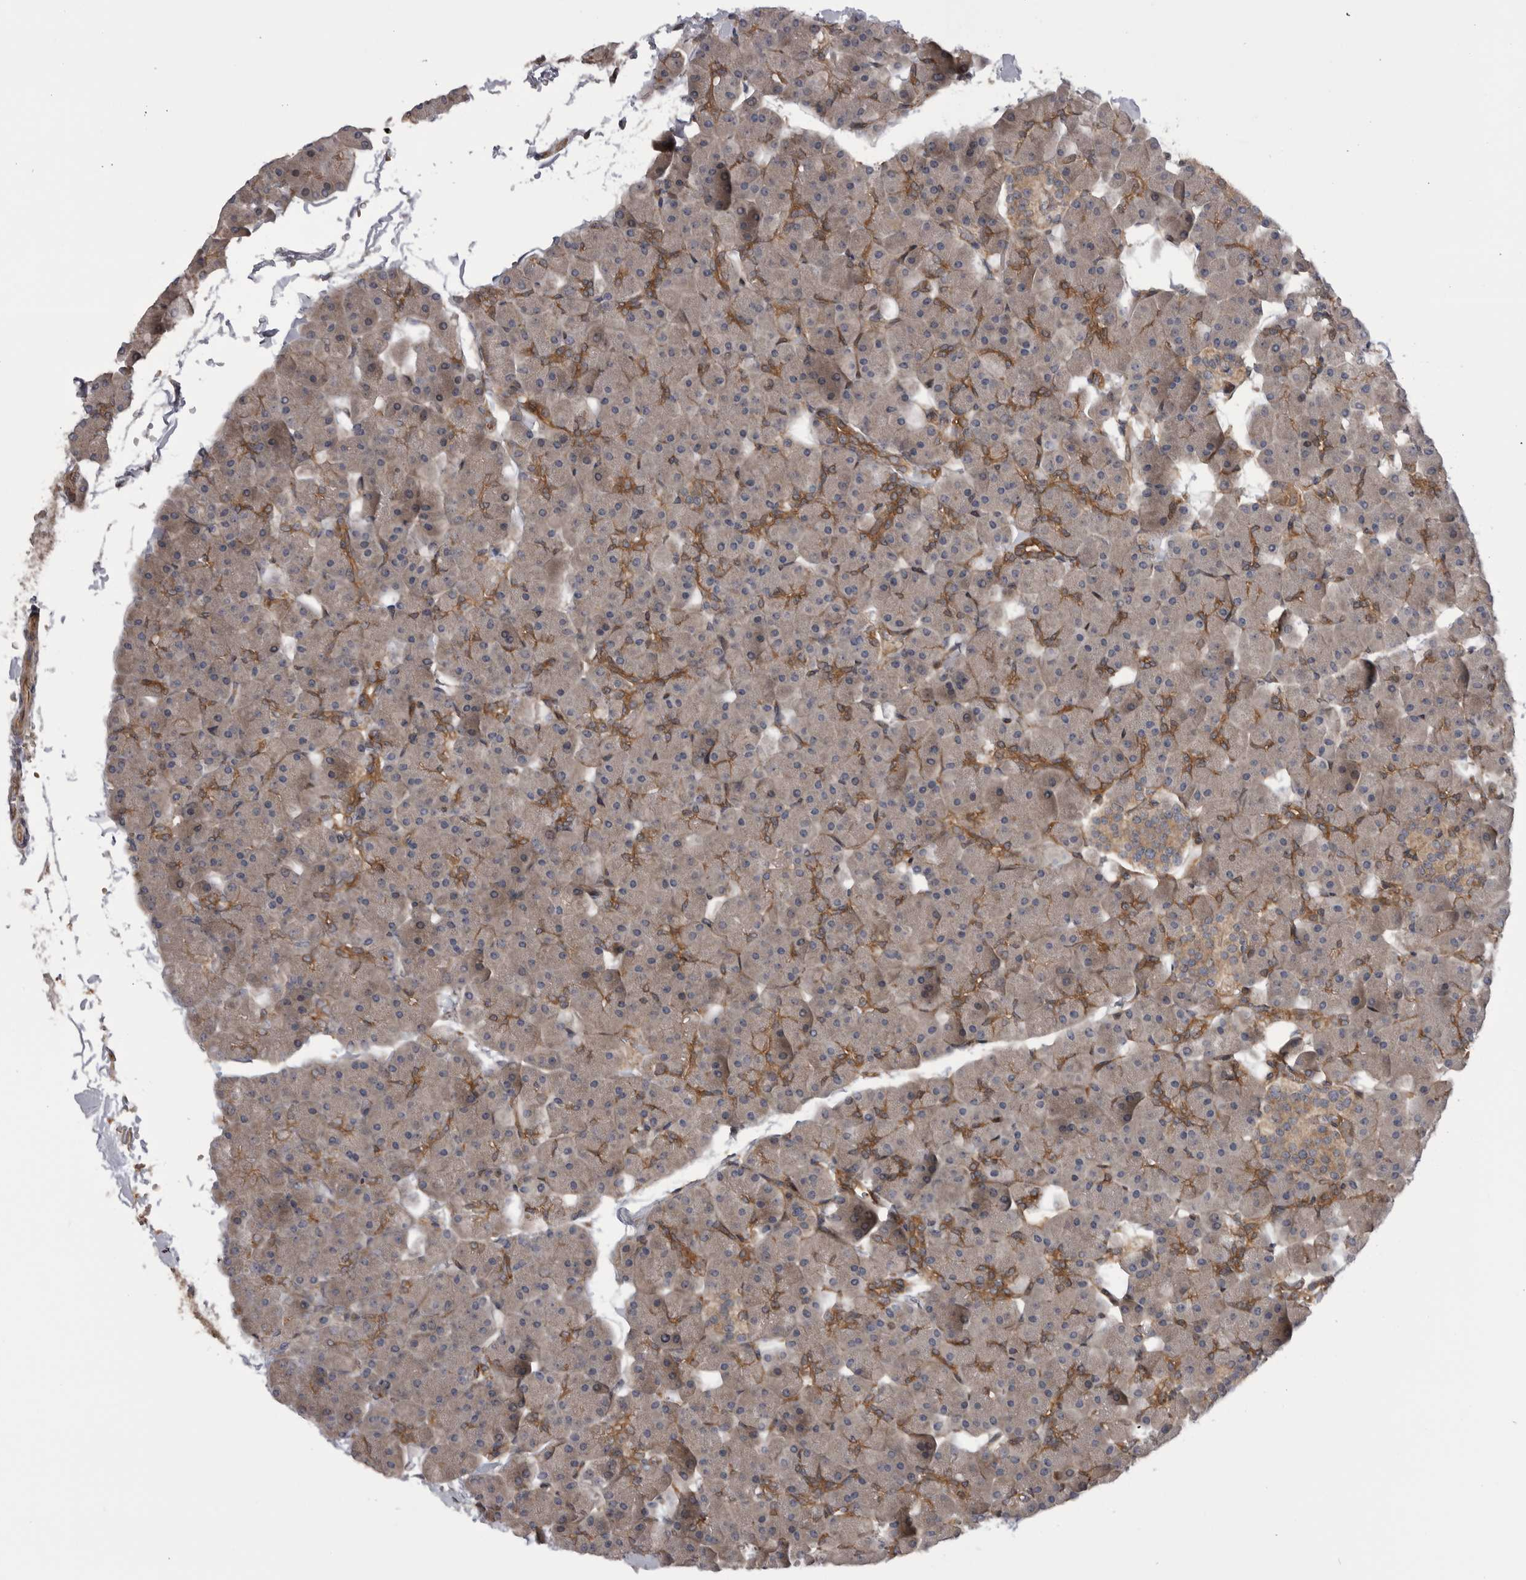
{"staining": {"intensity": "moderate", "quantity": "25%-75%", "location": "cytoplasmic/membranous"}, "tissue": "pancreas", "cell_type": "Exocrine glandular cells", "image_type": "normal", "snomed": [{"axis": "morphology", "description": "Normal tissue, NOS"}, {"axis": "topography", "description": "Pancreas"}], "caption": "Immunohistochemical staining of unremarkable human pancreas reveals moderate cytoplasmic/membranous protein staining in approximately 25%-75% of exocrine glandular cells.", "gene": "RAB3GAP2", "patient": {"sex": "male", "age": 35}}